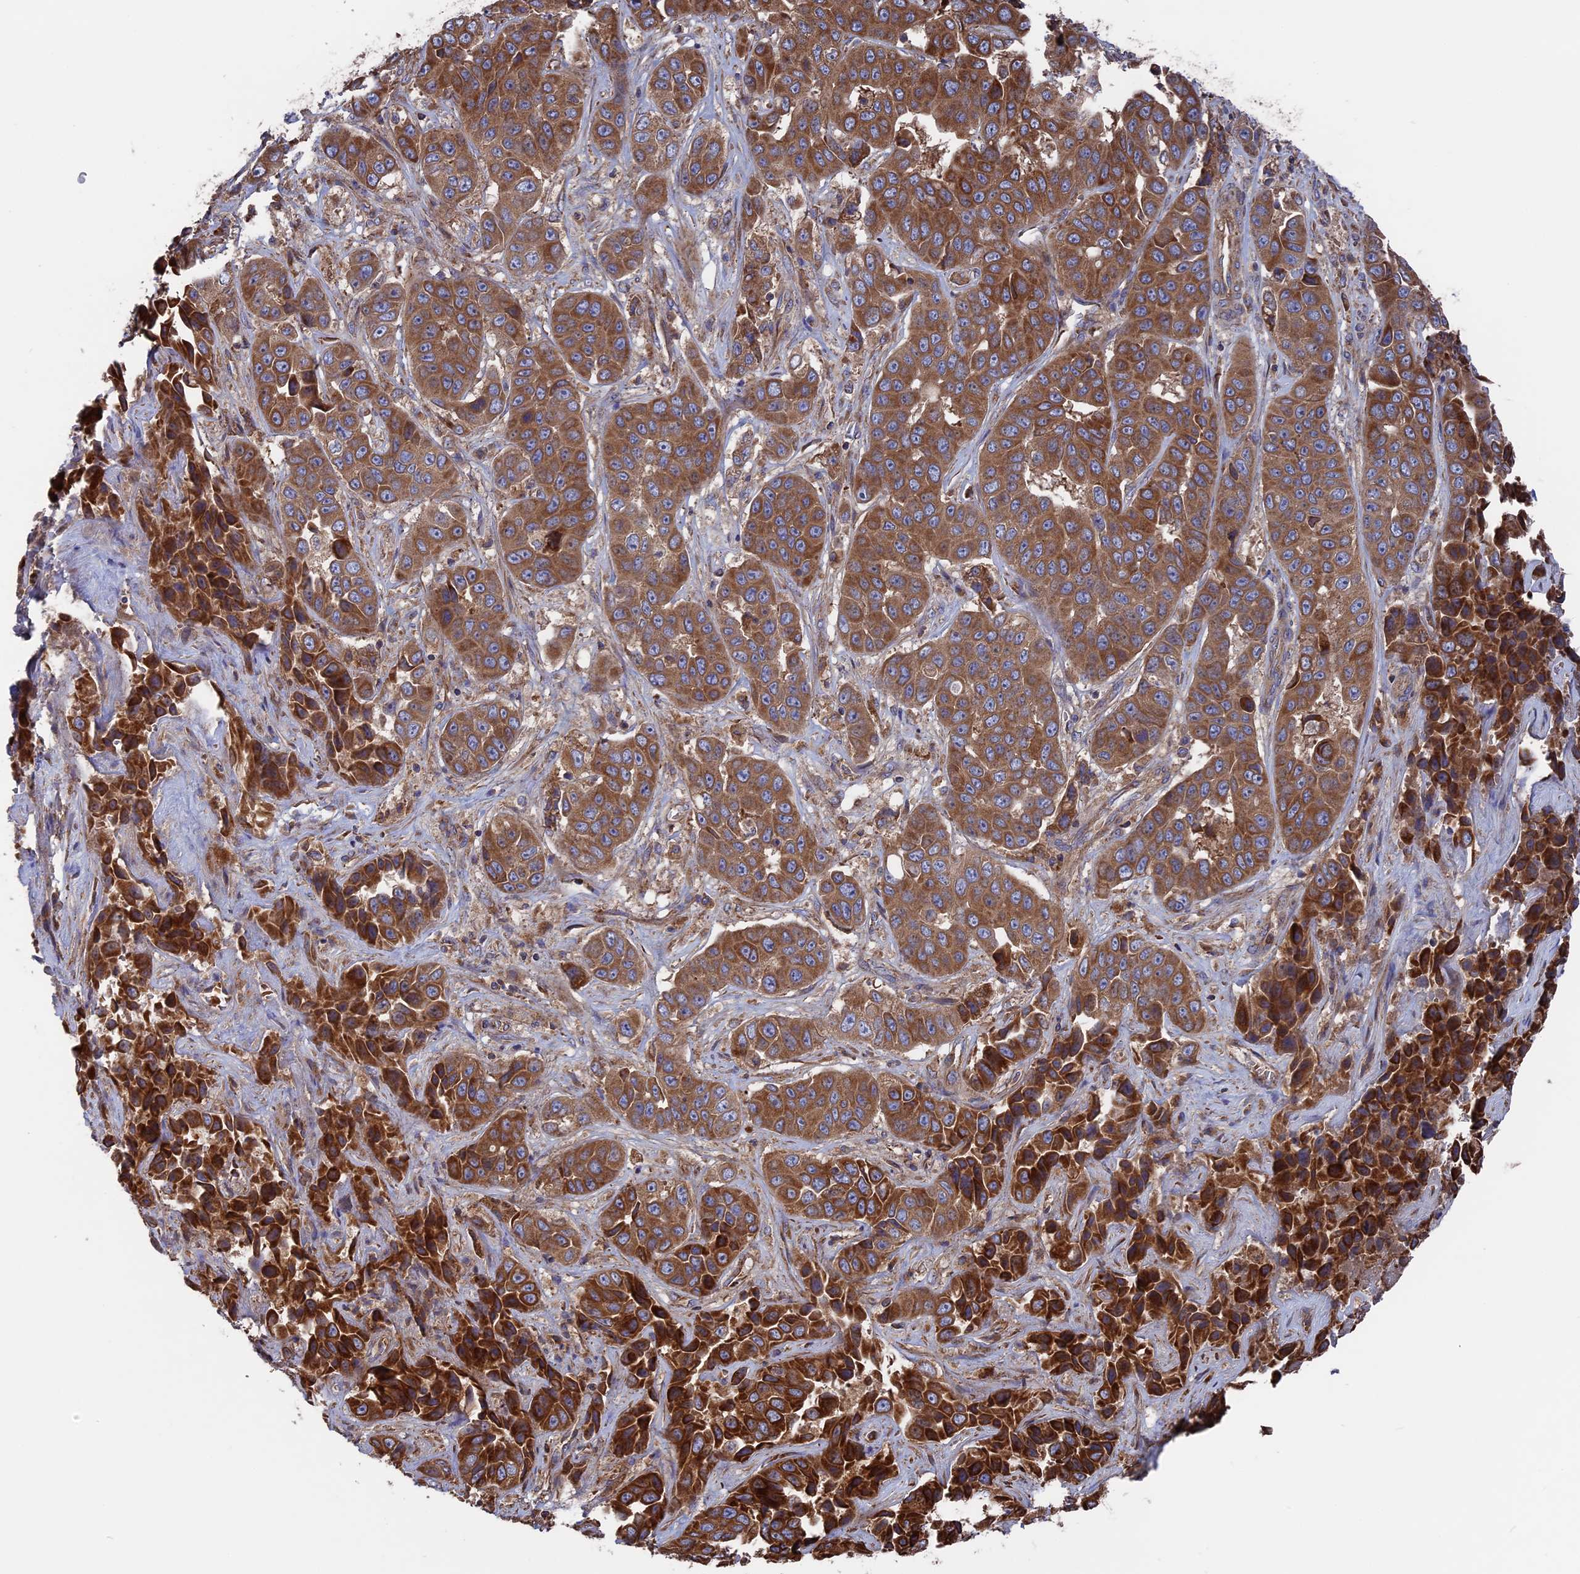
{"staining": {"intensity": "strong", "quantity": ">75%", "location": "cytoplasmic/membranous"}, "tissue": "liver cancer", "cell_type": "Tumor cells", "image_type": "cancer", "snomed": [{"axis": "morphology", "description": "Cholangiocarcinoma"}, {"axis": "topography", "description": "Liver"}], "caption": "Tumor cells display strong cytoplasmic/membranous positivity in approximately >75% of cells in liver cancer. (DAB IHC with brightfield microscopy, high magnification).", "gene": "TELO2", "patient": {"sex": "female", "age": 52}}